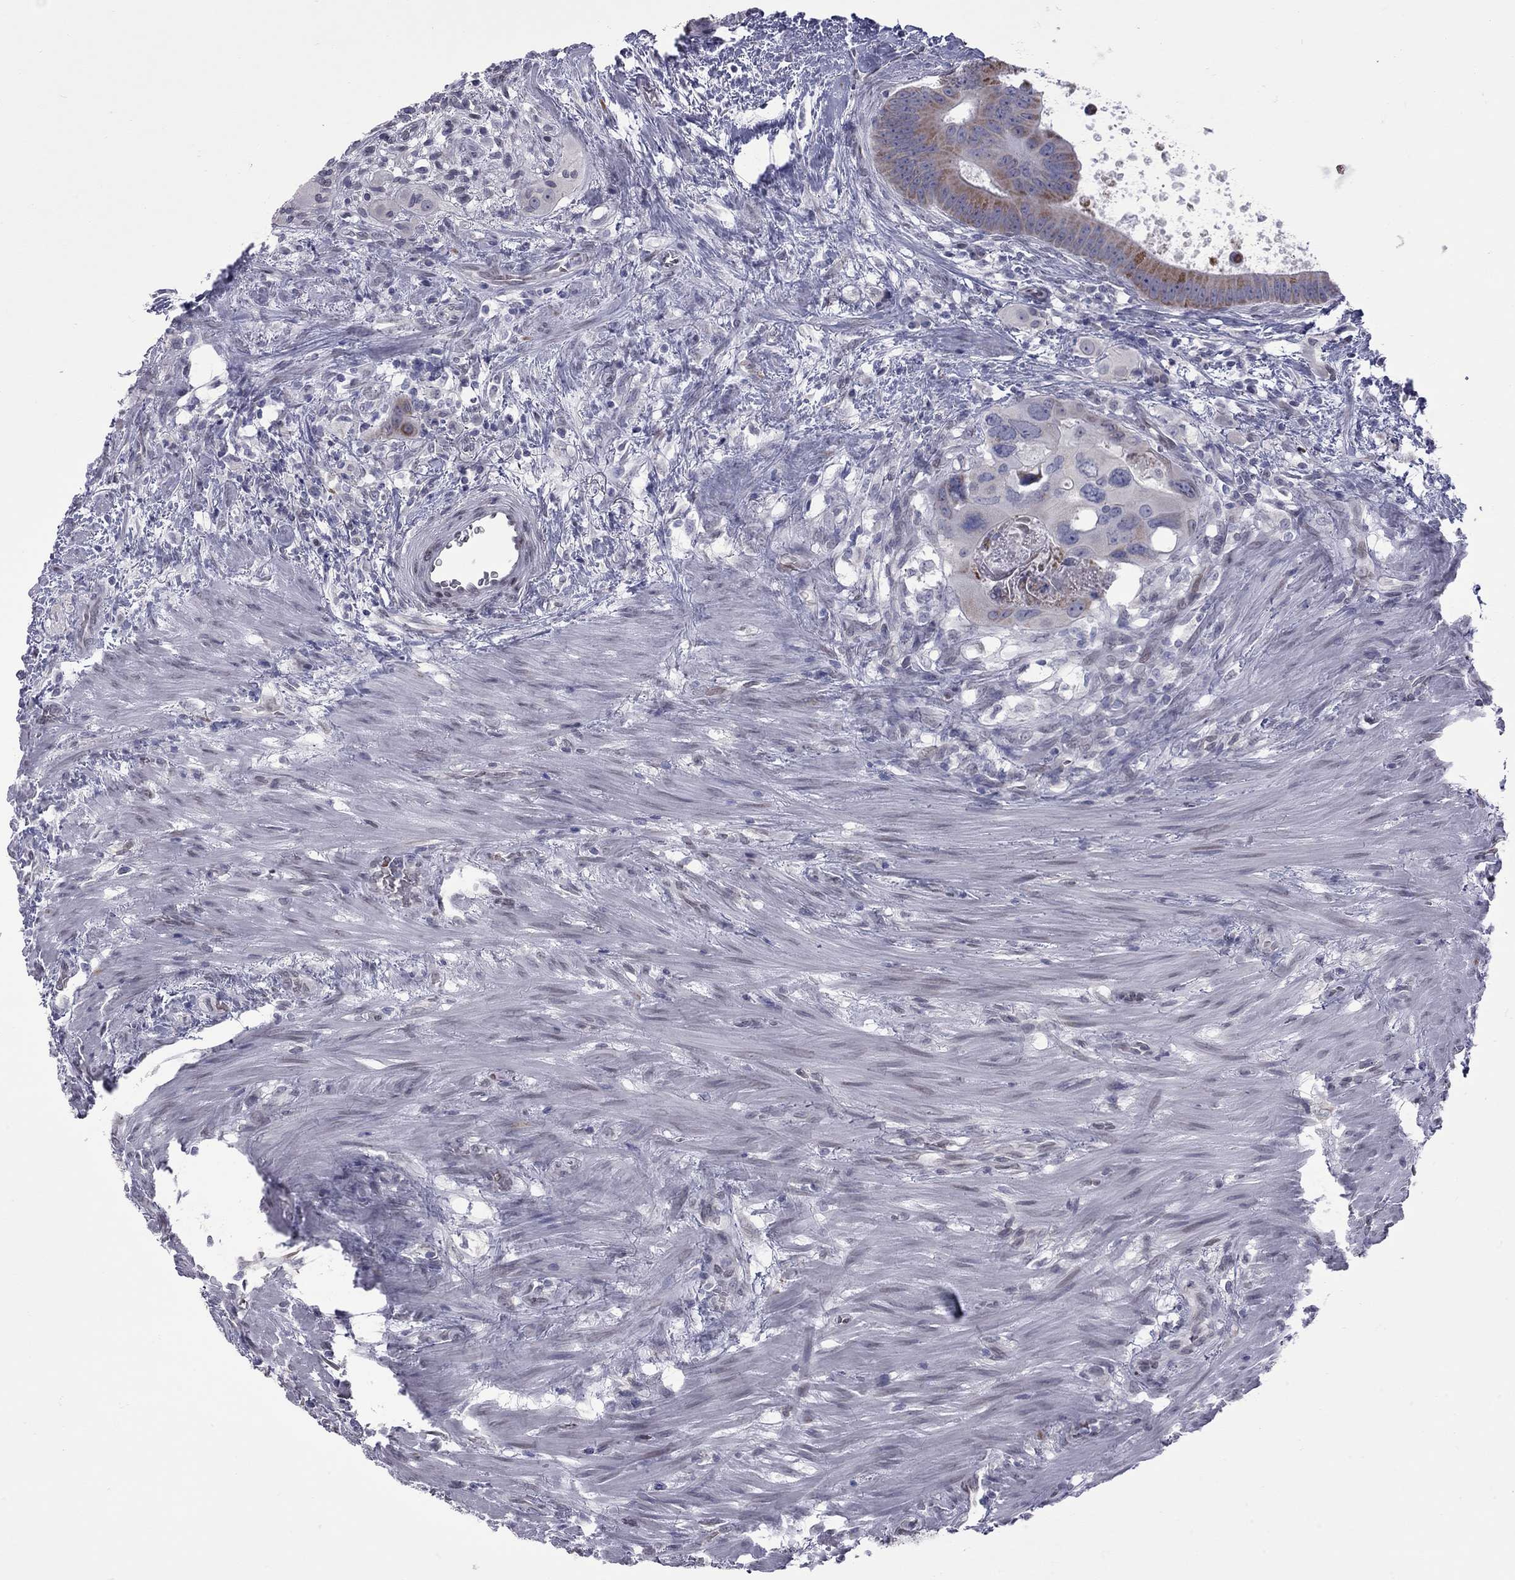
{"staining": {"intensity": "moderate", "quantity": "25%-75%", "location": "cytoplasmic/membranous"}, "tissue": "colorectal cancer", "cell_type": "Tumor cells", "image_type": "cancer", "snomed": [{"axis": "morphology", "description": "Adenocarcinoma, NOS"}, {"axis": "topography", "description": "Rectum"}], "caption": "Colorectal adenocarcinoma tissue exhibits moderate cytoplasmic/membranous positivity in approximately 25%-75% of tumor cells", "gene": "CLTCL1", "patient": {"sex": "male", "age": 64}}